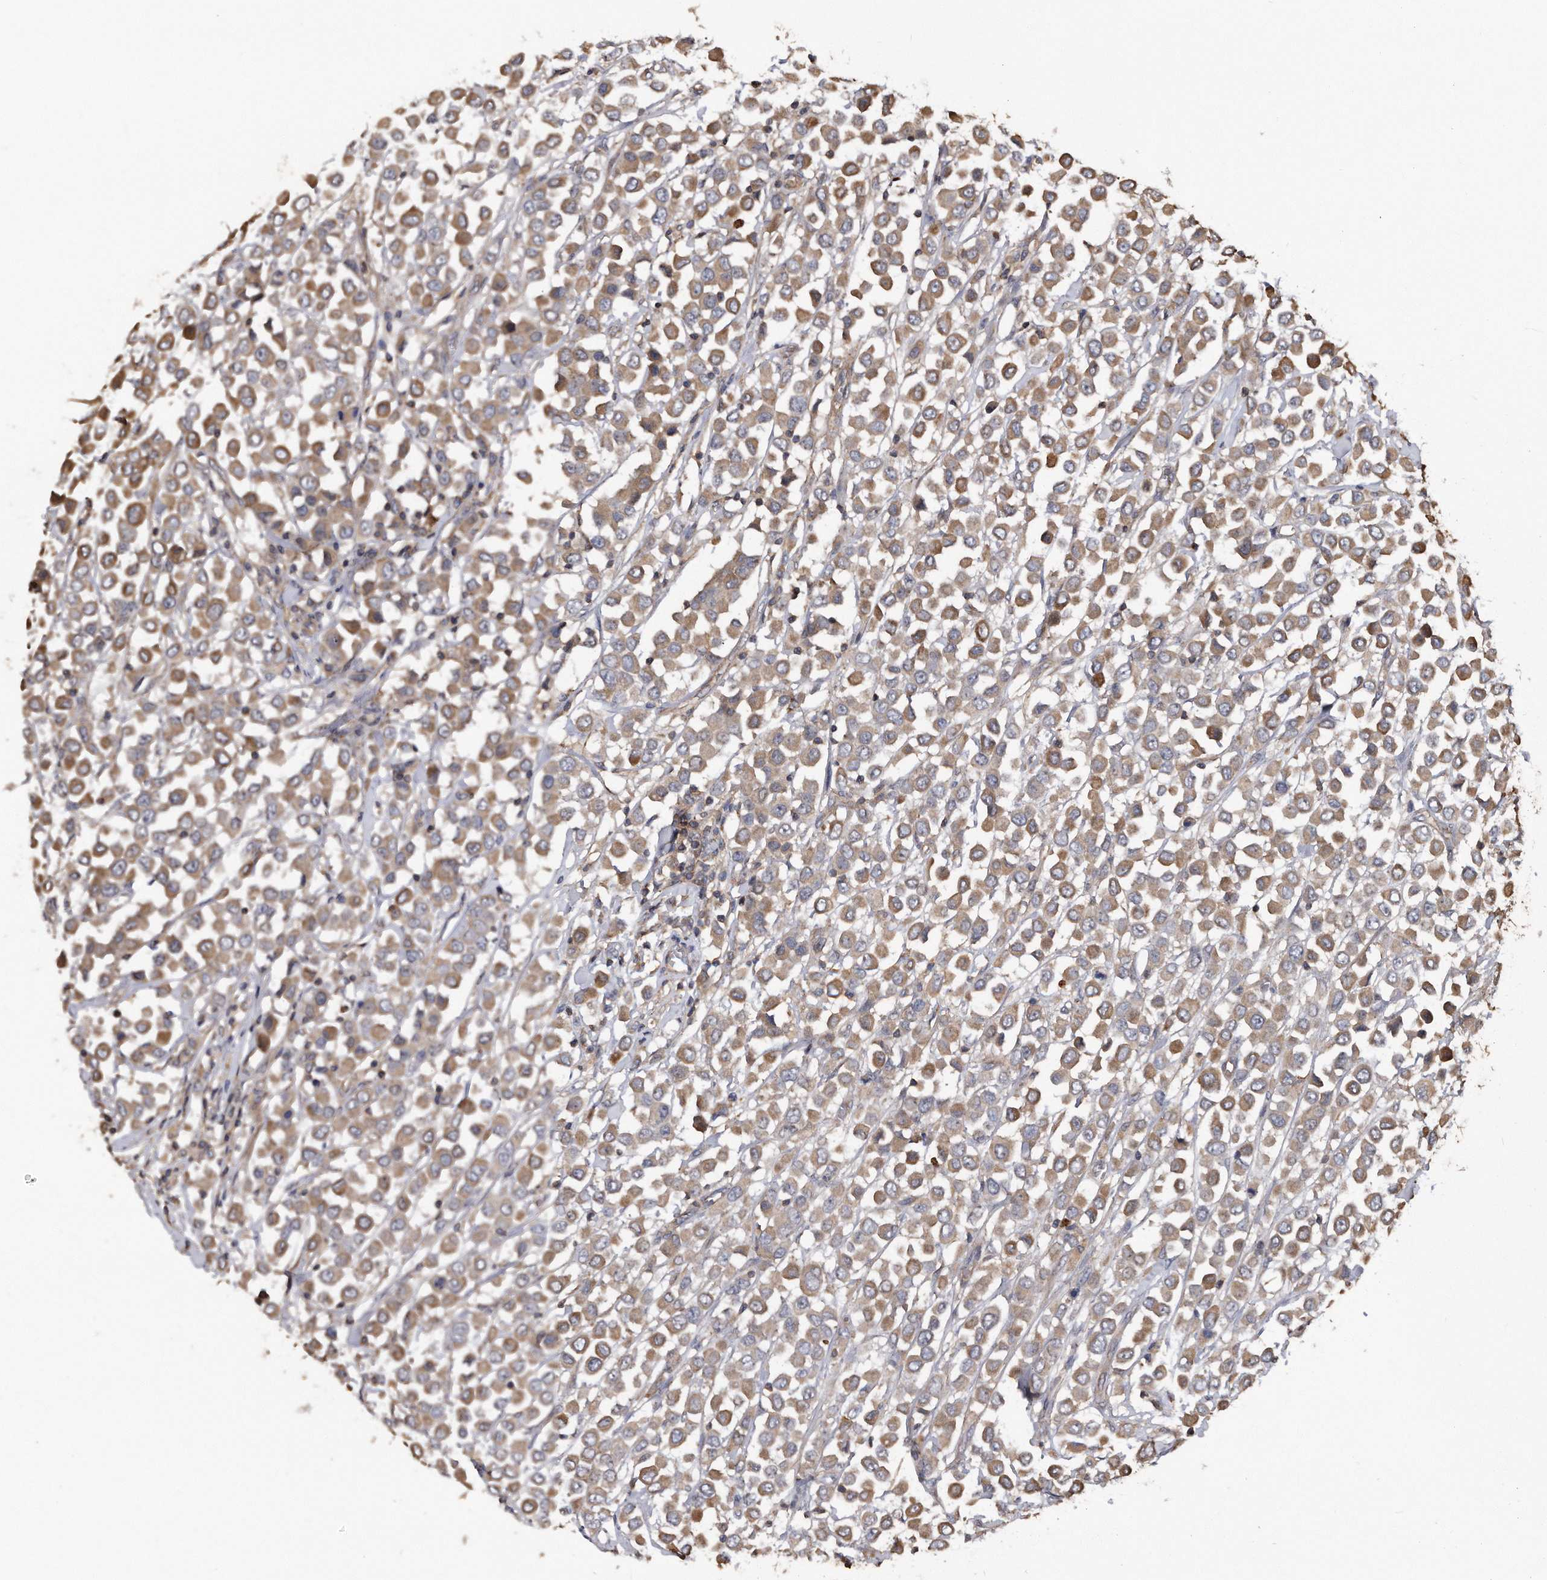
{"staining": {"intensity": "moderate", "quantity": ">75%", "location": "cytoplasmic/membranous"}, "tissue": "breast cancer", "cell_type": "Tumor cells", "image_type": "cancer", "snomed": [{"axis": "morphology", "description": "Duct carcinoma"}, {"axis": "topography", "description": "Breast"}], "caption": "High-magnification brightfield microscopy of breast invasive ductal carcinoma stained with DAB (3,3'-diaminobenzidine) (brown) and counterstained with hematoxylin (blue). tumor cells exhibit moderate cytoplasmic/membranous positivity is appreciated in approximately>75% of cells. Using DAB (brown) and hematoxylin (blue) stains, captured at high magnification using brightfield microscopy.", "gene": "KCND3", "patient": {"sex": "female", "age": 61}}